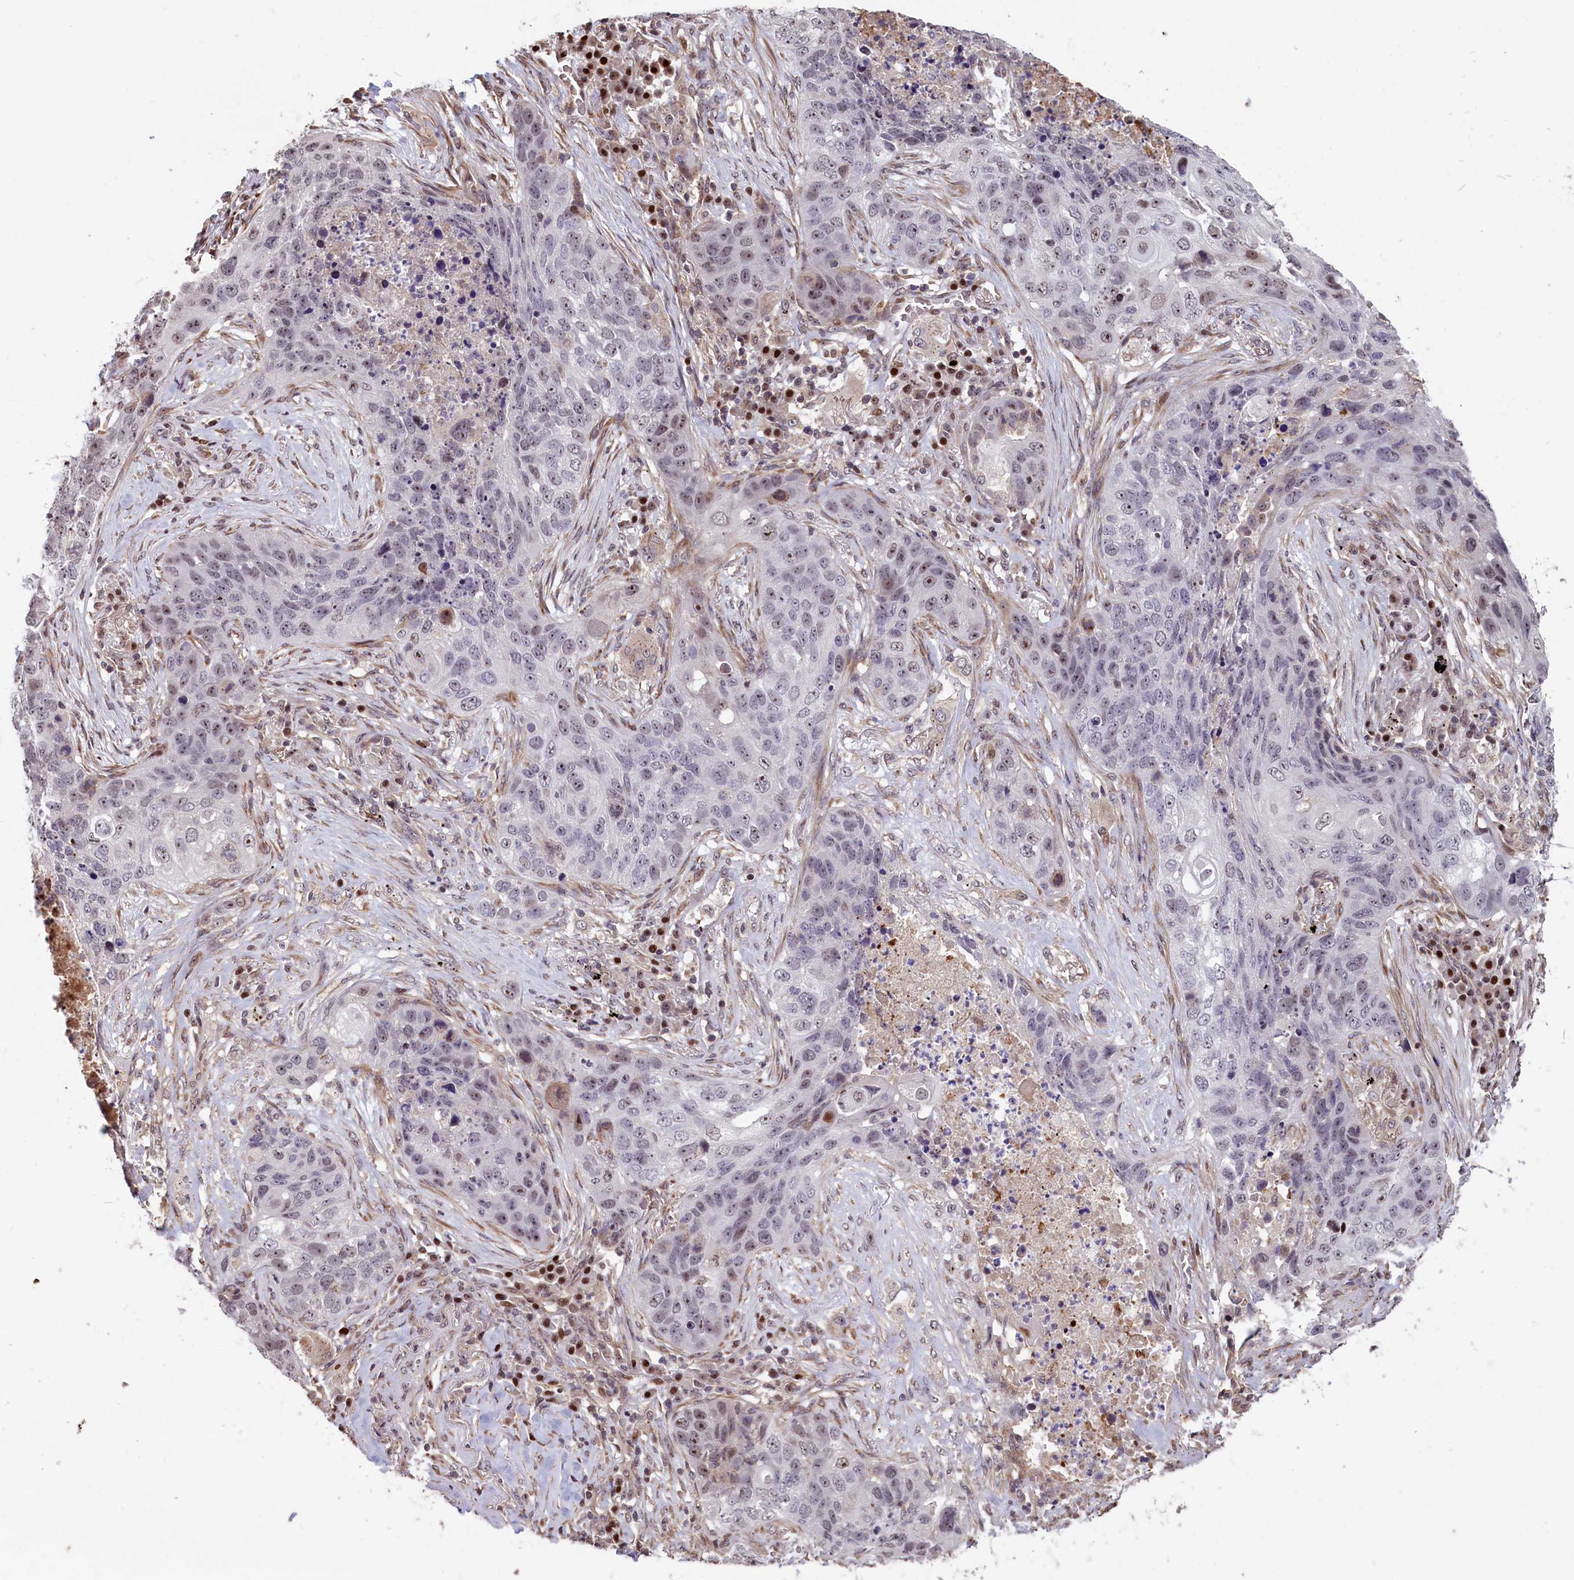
{"staining": {"intensity": "moderate", "quantity": "<25%", "location": "nuclear"}, "tissue": "lung cancer", "cell_type": "Tumor cells", "image_type": "cancer", "snomed": [{"axis": "morphology", "description": "Squamous cell carcinoma, NOS"}, {"axis": "topography", "description": "Lung"}], "caption": "Approximately <25% of tumor cells in lung cancer show moderate nuclear protein positivity as visualized by brown immunohistochemical staining.", "gene": "SHFL", "patient": {"sex": "female", "age": 63}}